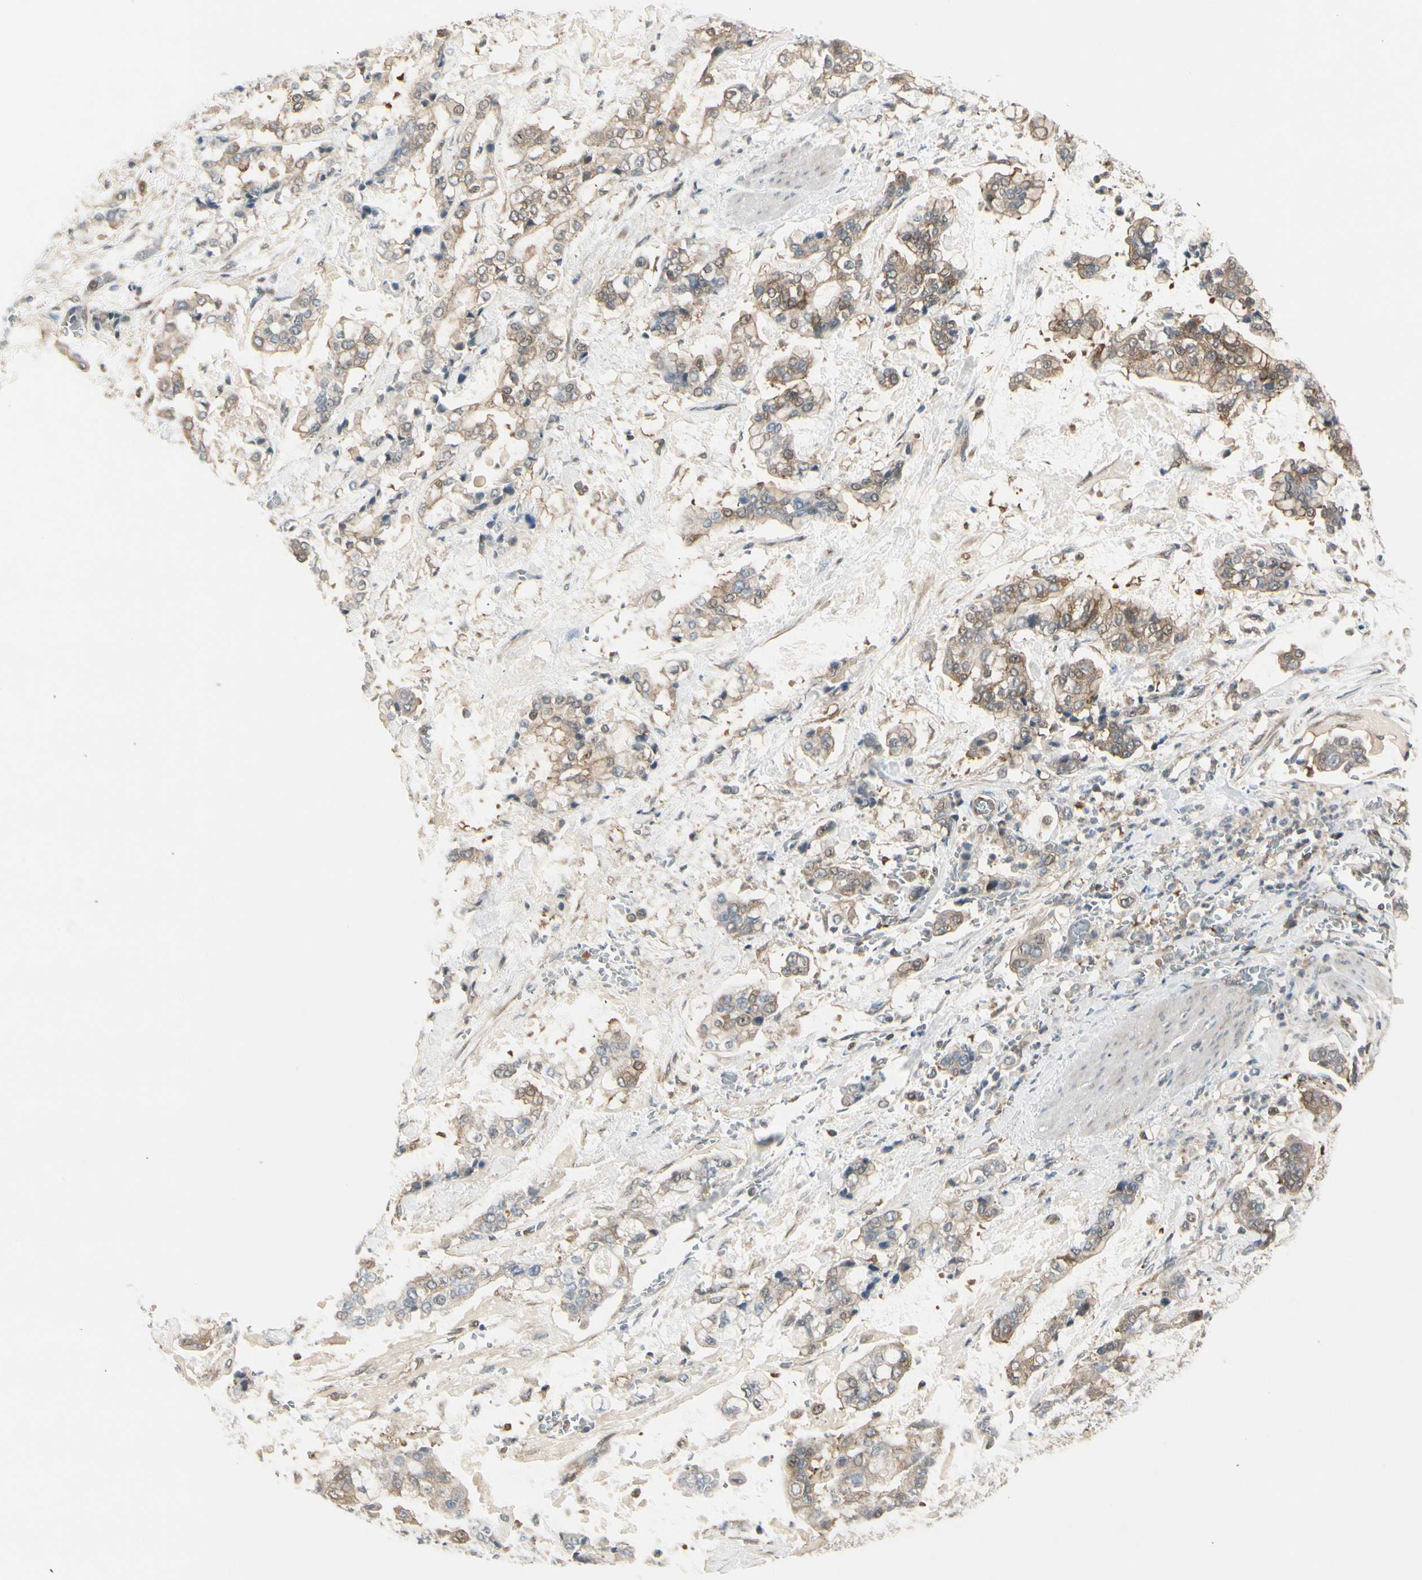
{"staining": {"intensity": "moderate", "quantity": "25%-75%", "location": "cytoplasmic/membranous"}, "tissue": "stomach cancer", "cell_type": "Tumor cells", "image_type": "cancer", "snomed": [{"axis": "morphology", "description": "Normal tissue, NOS"}, {"axis": "morphology", "description": "Adenocarcinoma, NOS"}, {"axis": "topography", "description": "Stomach, upper"}, {"axis": "topography", "description": "Stomach"}], "caption": "Tumor cells demonstrate medium levels of moderate cytoplasmic/membranous positivity in about 25%-75% of cells in human stomach adenocarcinoma.", "gene": "OXSR1", "patient": {"sex": "male", "age": 76}}